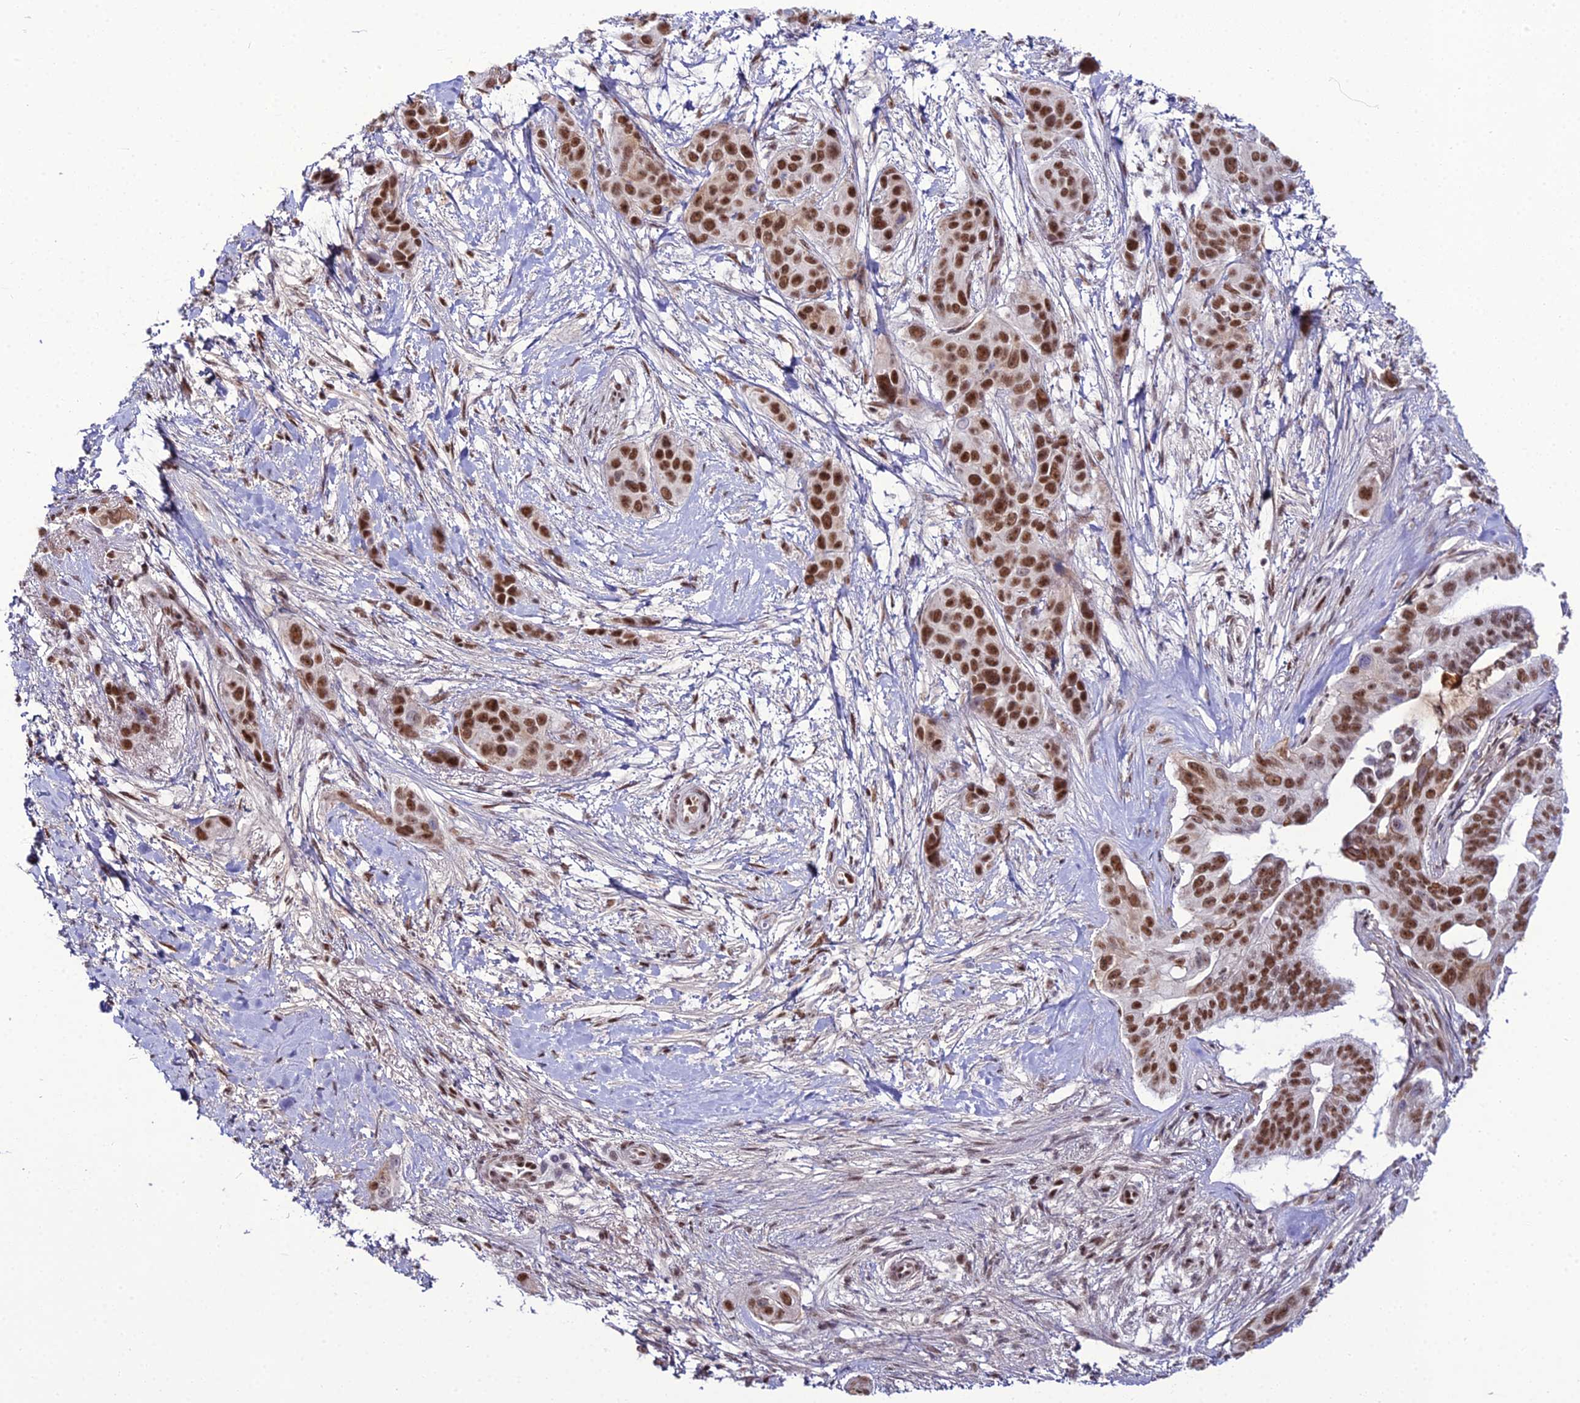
{"staining": {"intensity": "strong", "quantity": ">75%", "location": "nuclear"}, "tissue": "pancreatic cancer", "cell_type": "Tumor cells", "image_type": "cancer", "snomed": [{"axis": "morphology", "description": "Adenocarcinoma, NOS"}, {"axis": "topography", "description": "Pancreas"}], "caption": "A high-resolution photomicrograph shows IHC staining of pancreatic cancer, which exhibits strong nuclear positivity in approximately >75% of tumor cells.", "gene": "RBM12", "patient": {"sex": "male", "age": 72}}